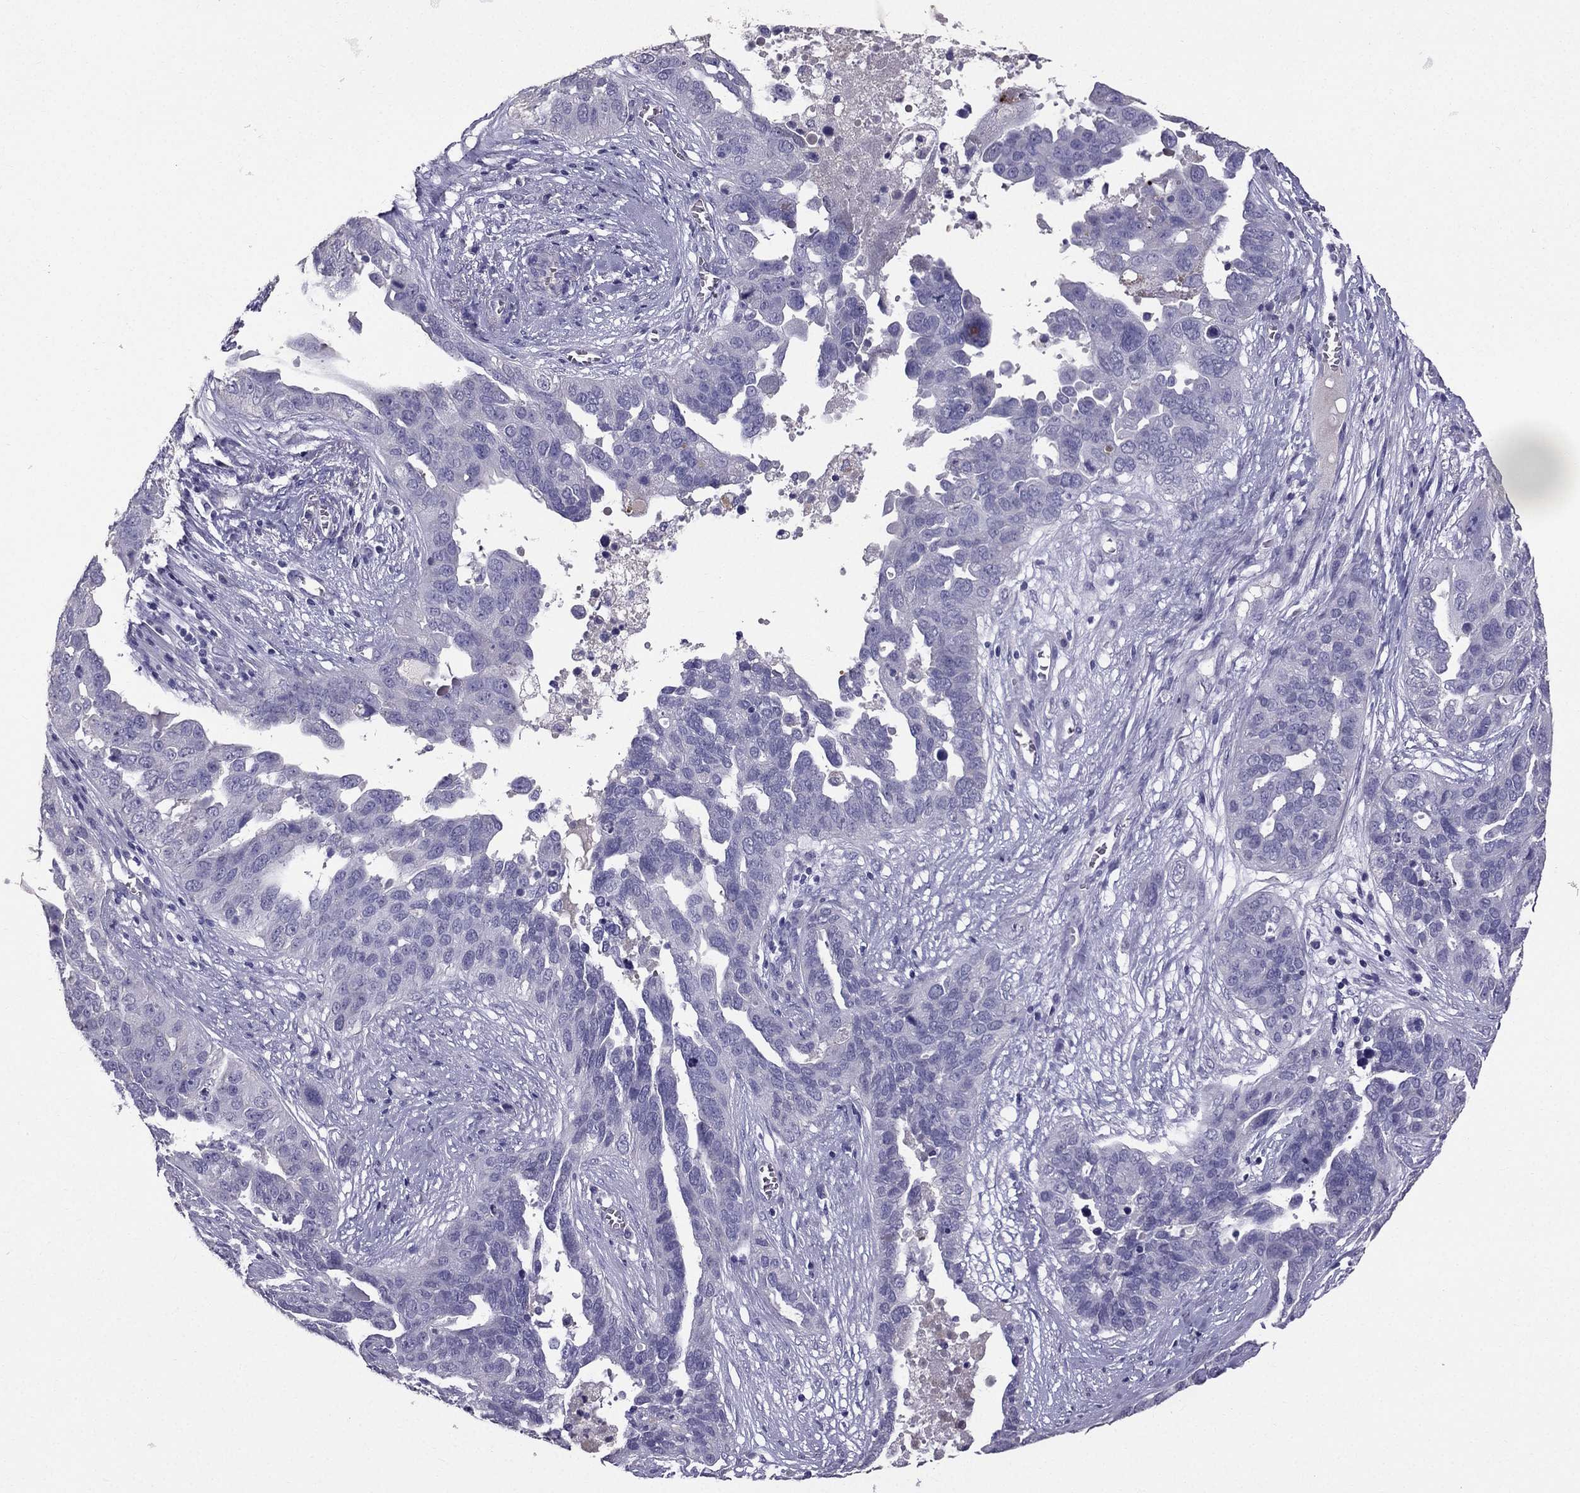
{"staining": {"intensity": "negative", "quantity": "none", "location": "none"}, "tissue": "ovarian cancer", "cell_type": "Tumor cells", "image_type": "cancer", "snomed": [{"axis": "morphology", "description": "Carcinoma, endometroid"}, {"axis": "topography", "description": "Soft tissue"}, {"axis": "topography", "description": "Ovary"}], "caption": "IHC of ovarian cancer (endometroid carcinoma) reveals no positivity in tumor cells.", "gene": "SCG5", "patient": {"sex": "female", "age": 52}}